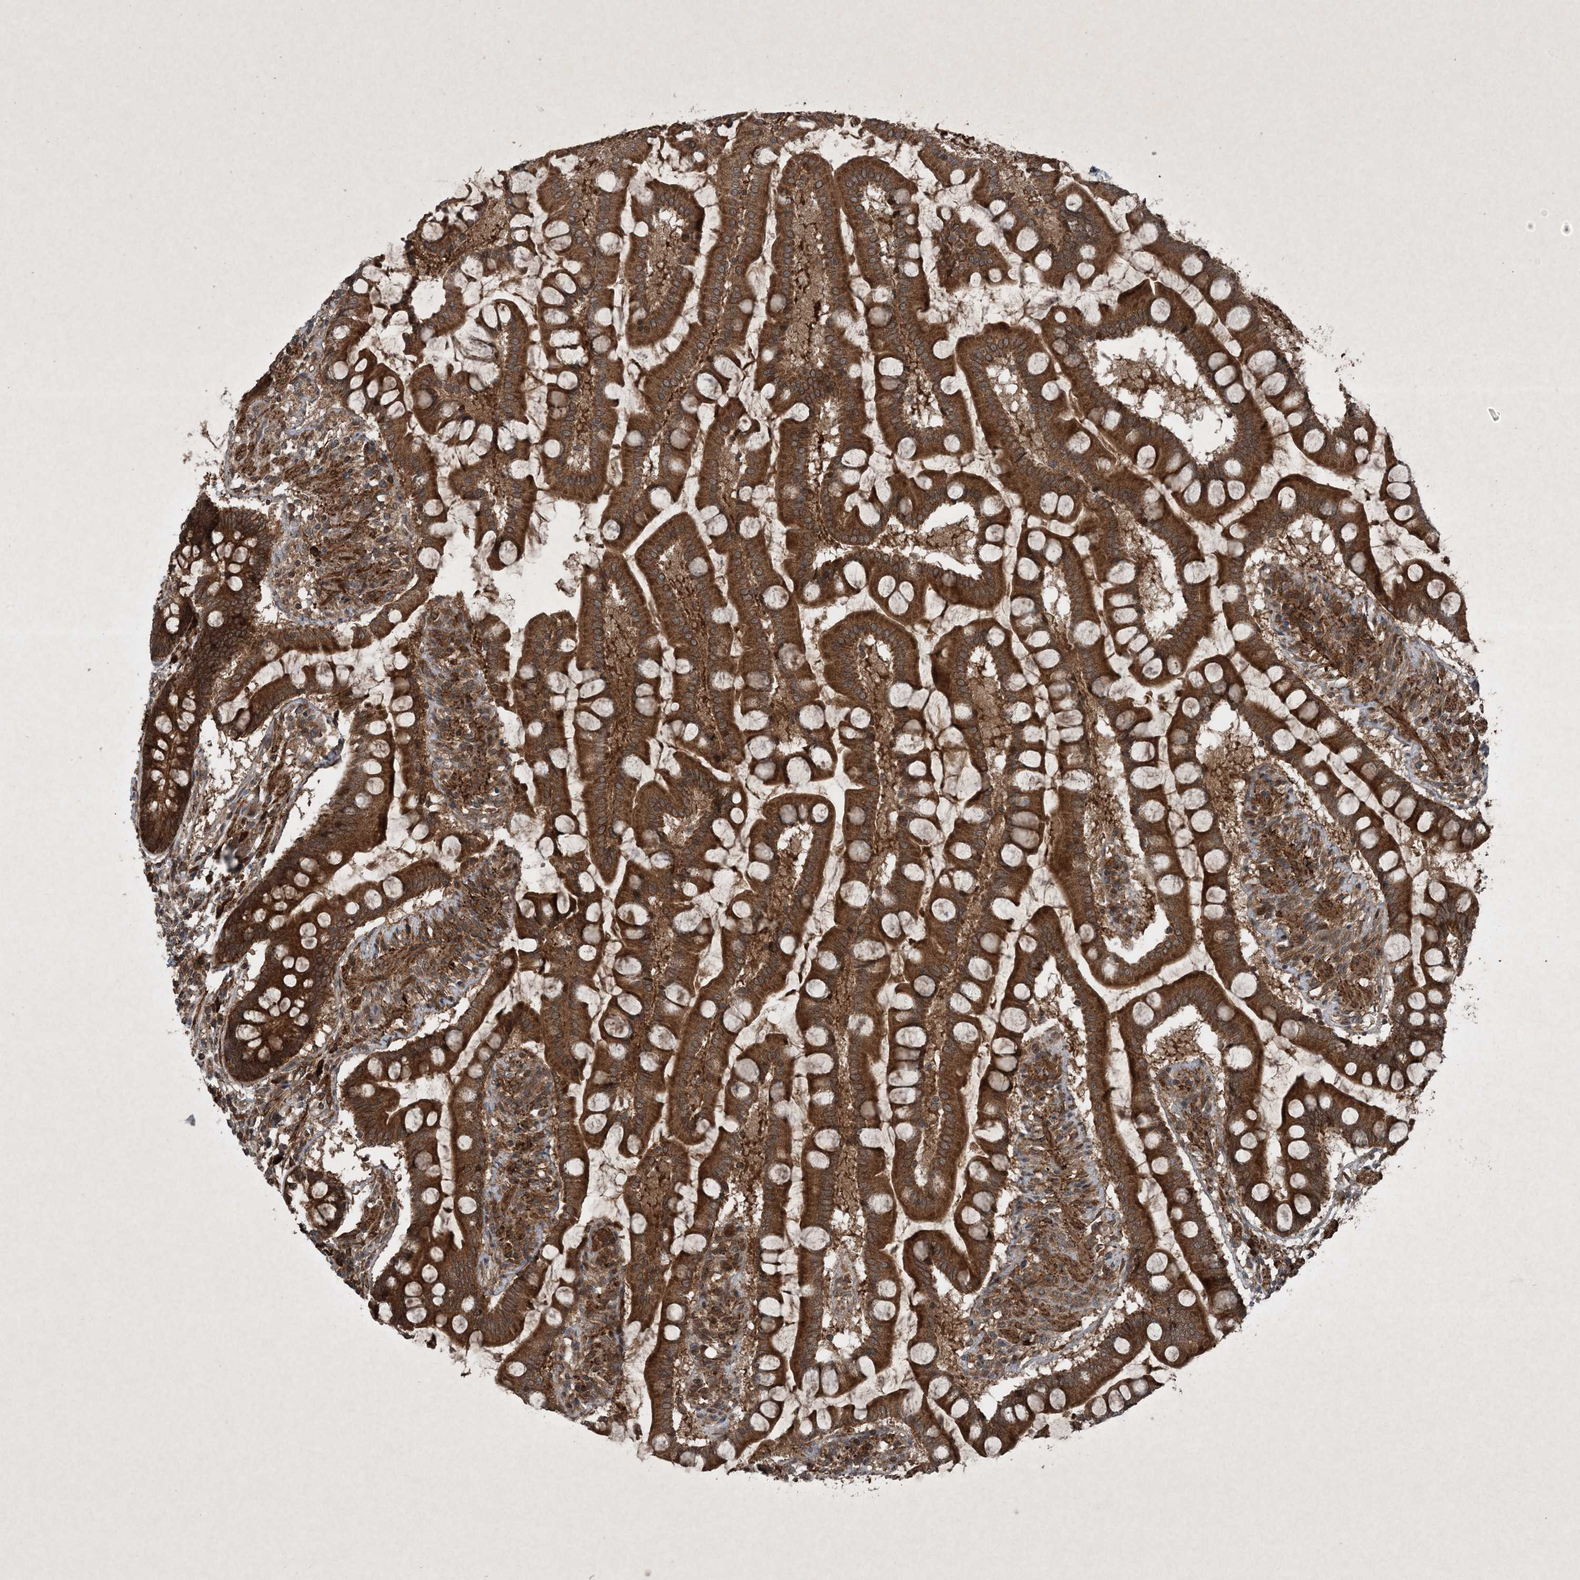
{"staining": {"intensity": "strong", "quantity": ">75%", "location": "cytoplasmic/membranous"}, "tissue": "small intestine", "cell_type": "Glandular cells", "image_type": "normal", "snomed": [{"axis": "morphology", "description": "Normal tissue, NOS"}, {"axis": "topography", "description": "Small intestine"}], "caption": "A high amount of strong cytoplasmic/membranous expression is seen in about >75% of glandular cells in unremarkable small intestine. (DAB (3,3'-diaminobenzidine) = brown stain, brightfield microscopy at high magnification).", "gene": "GNG5", "patient": {"sex": "male", "age": 41}}